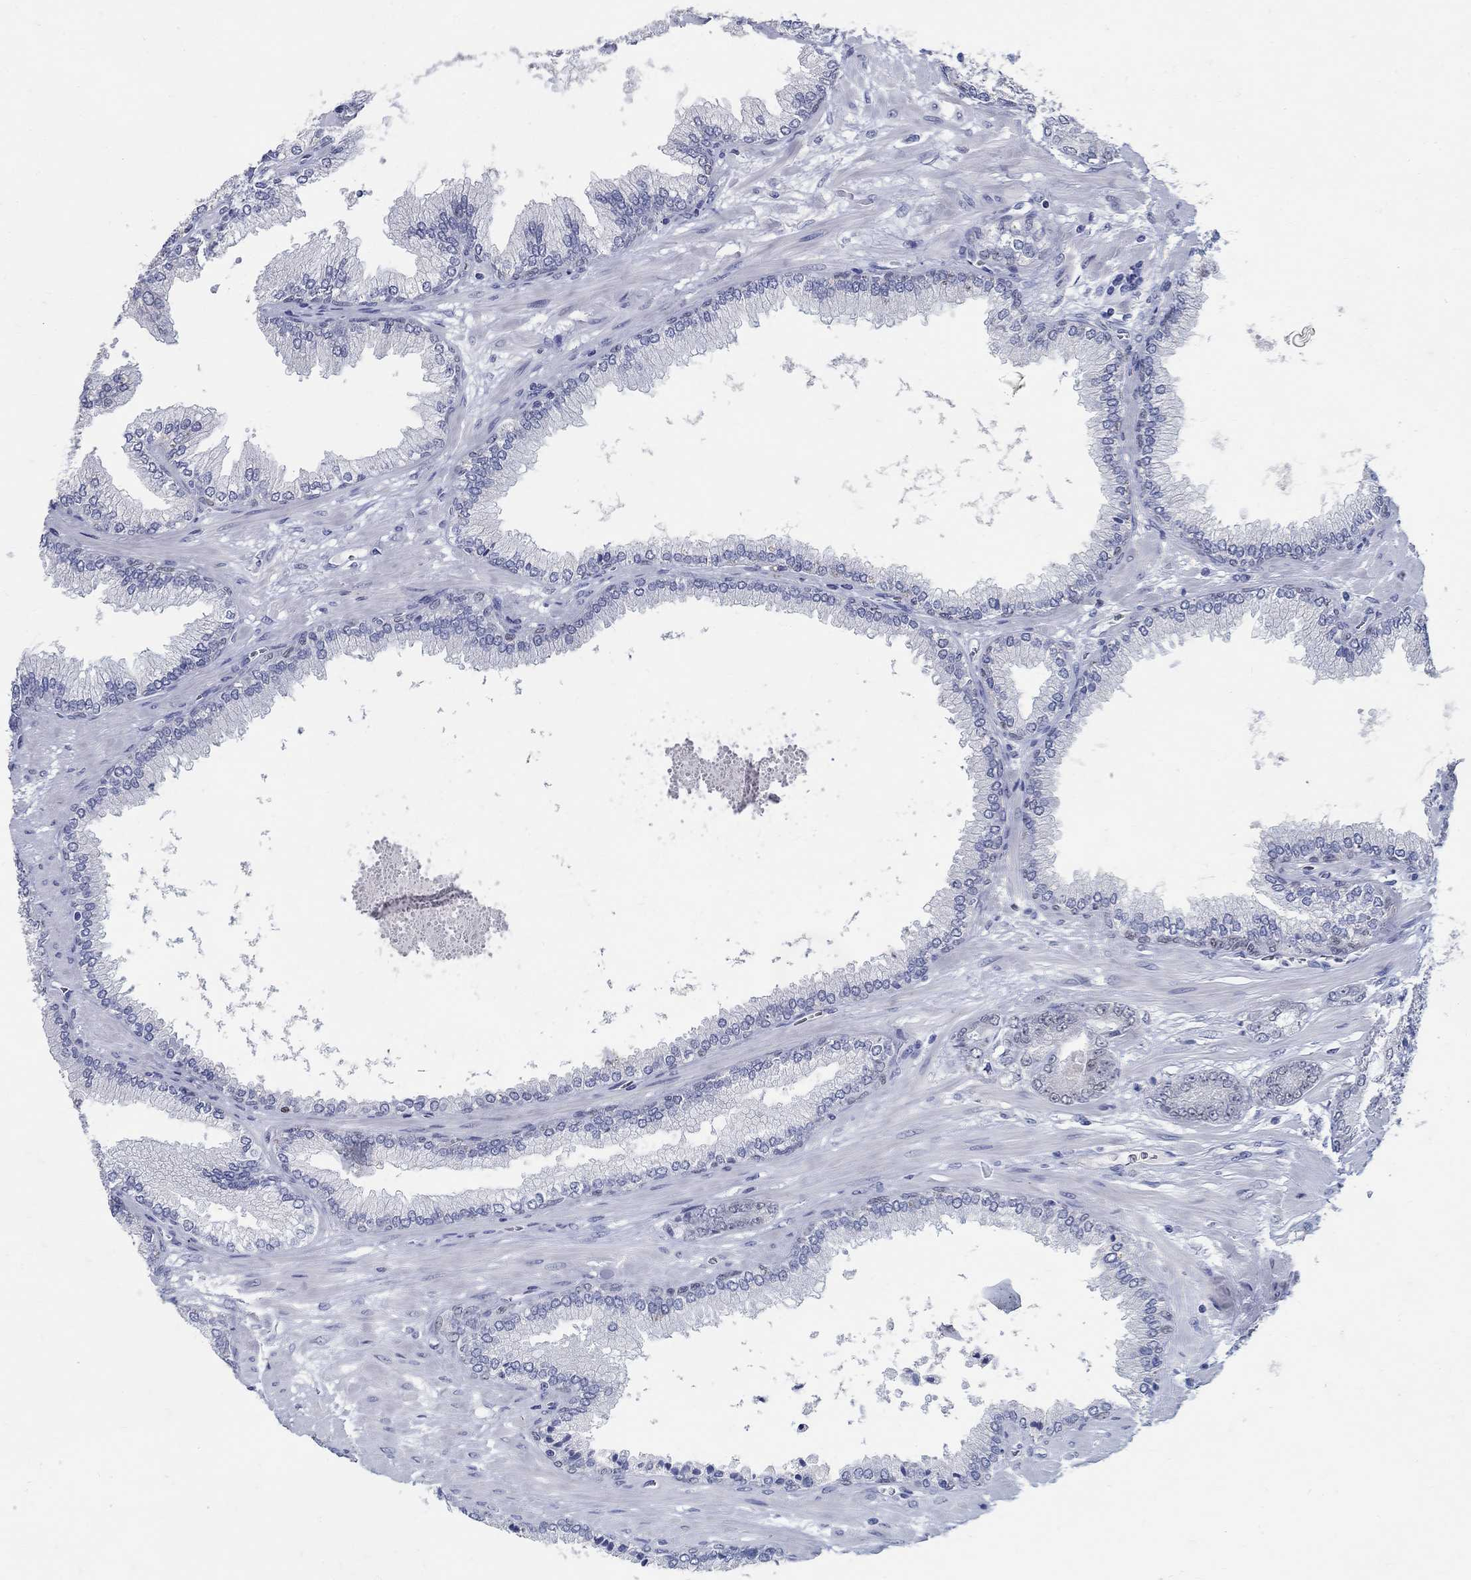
{"staining": {"intensity": "negative", "quantity": "none", "location": "none"}, "tissue": "prostate cancer", "cell_type": "Tumor cells", "image_type": "cancer", "snomed": [{"axis": "morphology", "description": "Adenocarcinoma, Low grade"}, {"axis": "topography", "description": "Prostate"}], "caption": "Tumor cells show no significant protein positivity in low-grade adenocarcinoma (prostate). (Stains: DAB immunohistochemistry with hematoxylin counter stain, Microscopy: brightfield microscopy at high magnification).", "gene": "SOX2", "patient": {"sex": "male", "age": 69}}